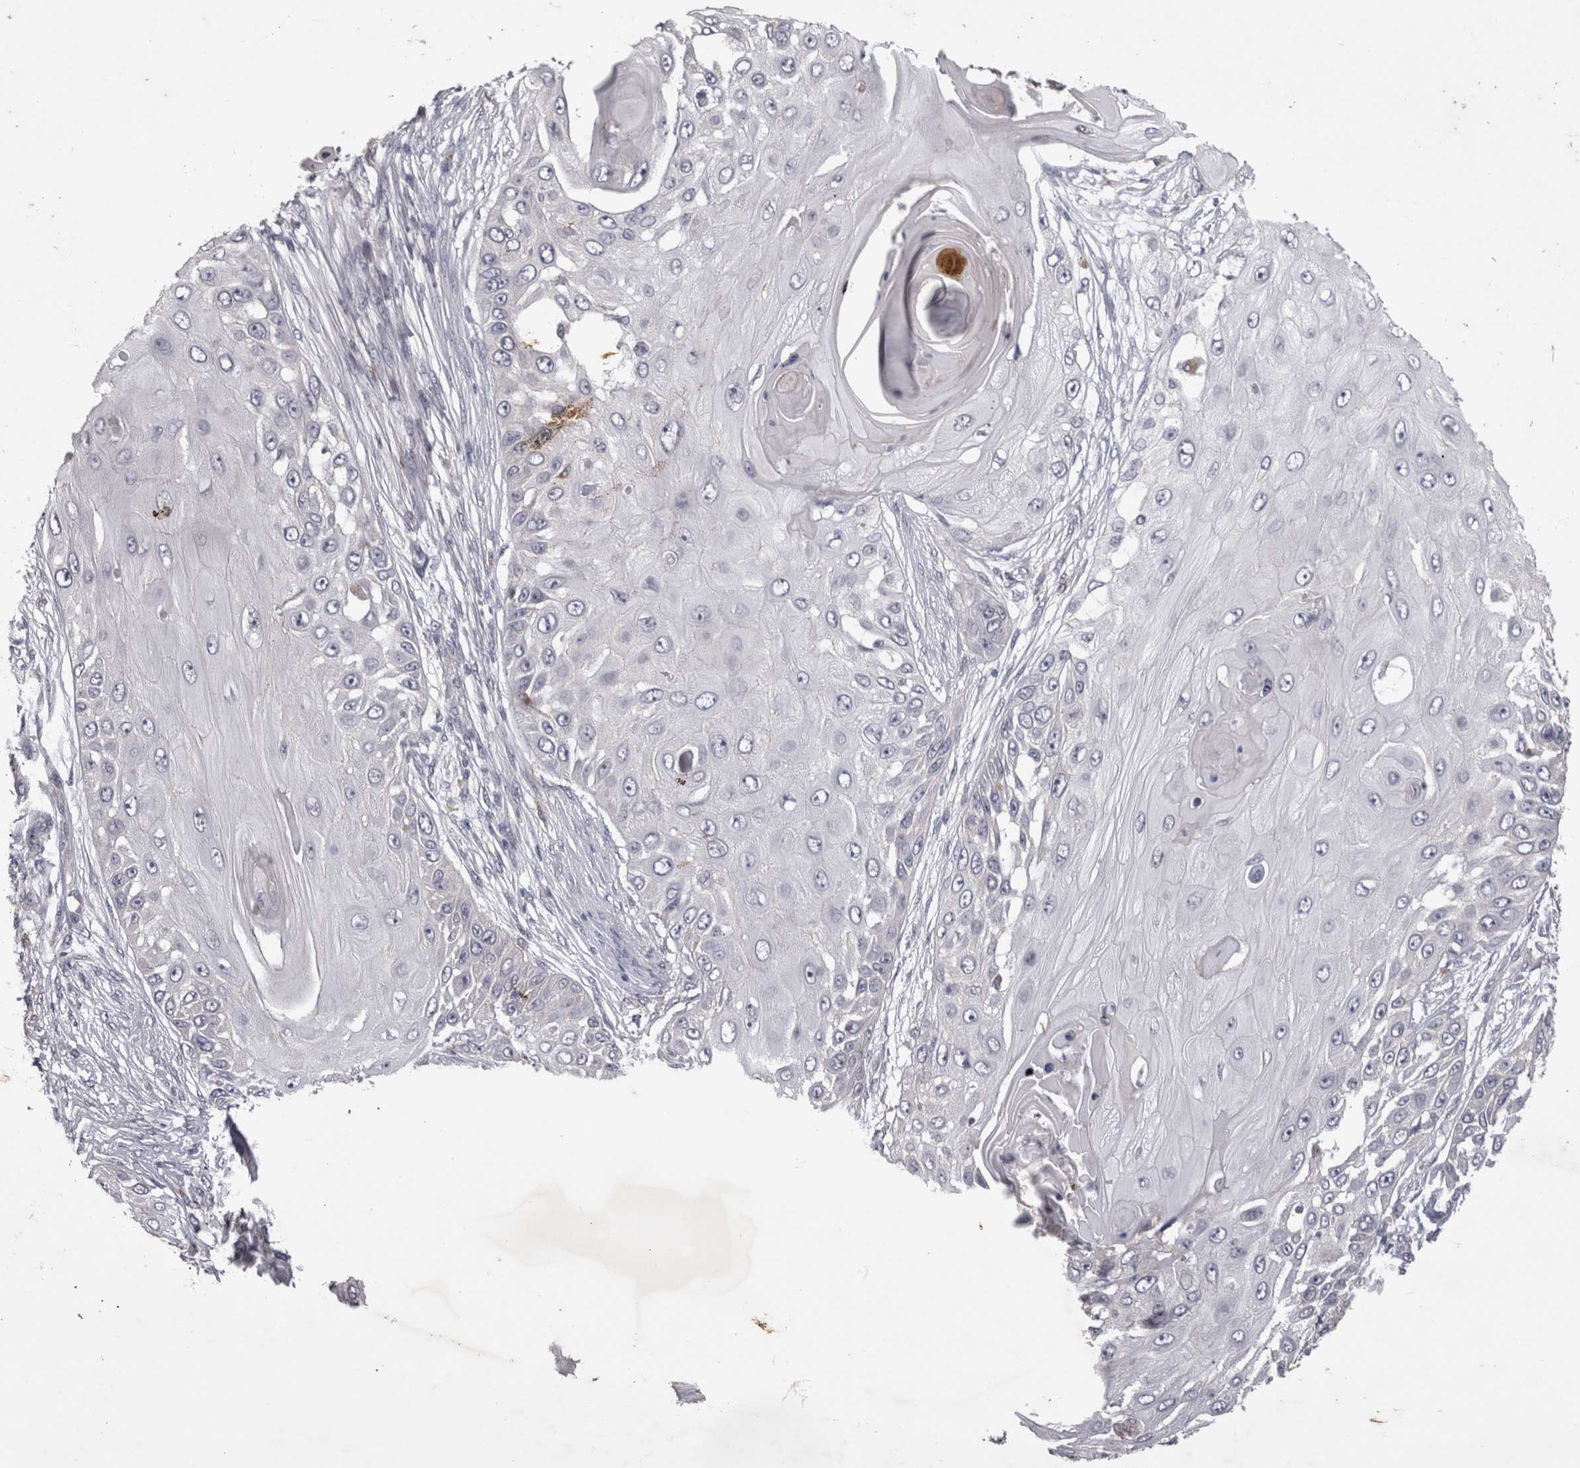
{"staining": {"intensity": "negative", "quantity": "none", "location": "none"}, "tissue": "skin cancer", "cell_type": "Tumor cells", "image_type": "cancer", "snomed": [{"axis": "morphology", "description": "Squamous cell carcinoma, NOS"}, {"axis": "topography", "description": "Skin"}], "caption": "Skin cancer (squamous cell carcinoma) was stained to show a protein in brown. There is no significant positivity in tumor cells.", "gene": "CTBS", "patient": {"sex": "female", "age": 44}}